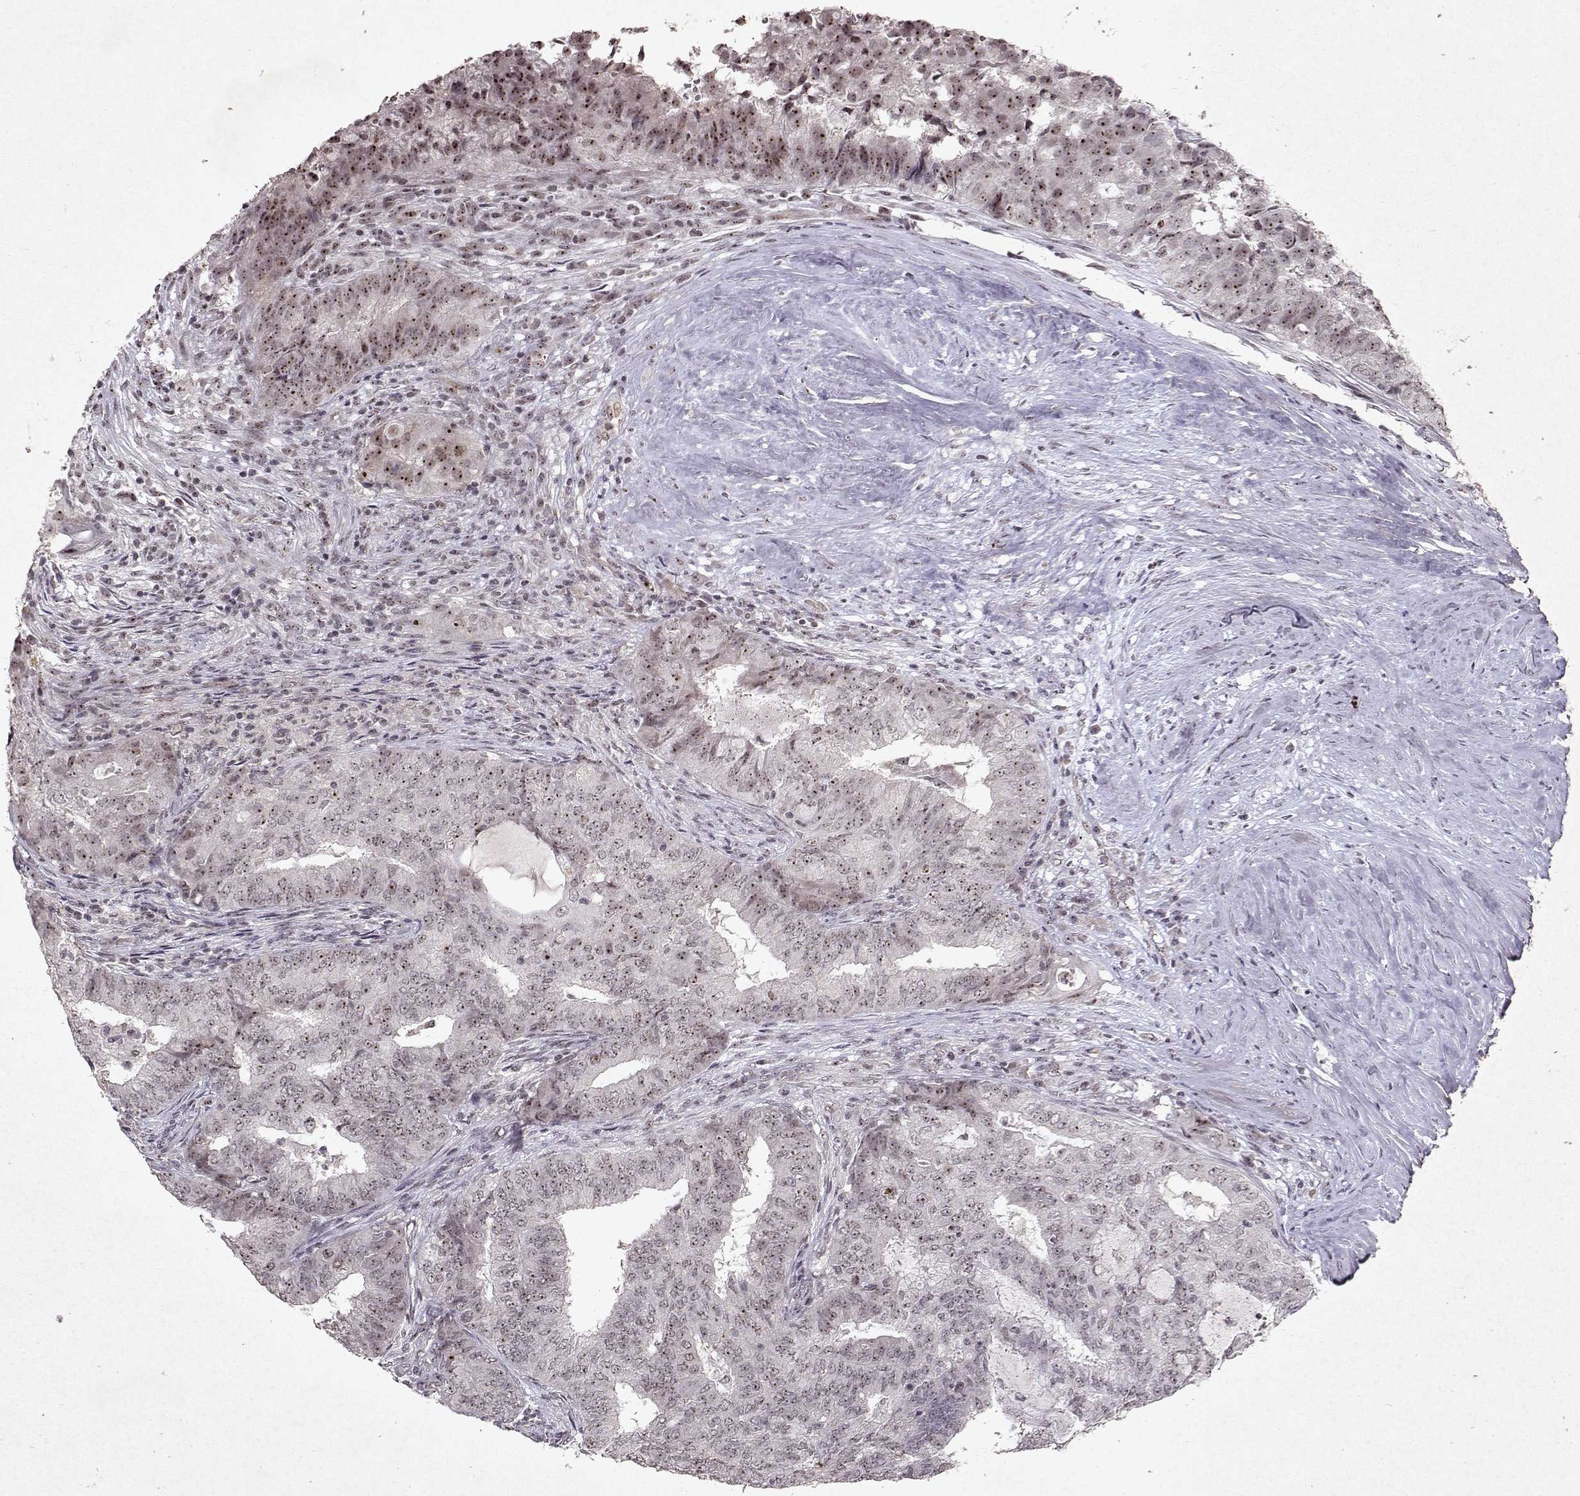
{"staining": {"intensity": "moderate", "quantity": "25%-75%", "location": "nuclear"}, "tissue": "endometrial cancer", "cell_type": "Tumor cells", "image_type": "cancer", "snomed": [{"axis": "morphology", "description": "Adenocarcinoma, NOS"}, {"axis": "topography", "description": "Endometrium"}], "caption": "Brown immunohistochemical staining in human adenocarcinoma (endometrial) exhibits moderate nuclear staining in about 25%-75% of tumor cells. The protein of interest is shown in brown color, while the nuclei are stained blue.", "gene": "DDX56", "patient": {"sex": "female", "age": 62}}